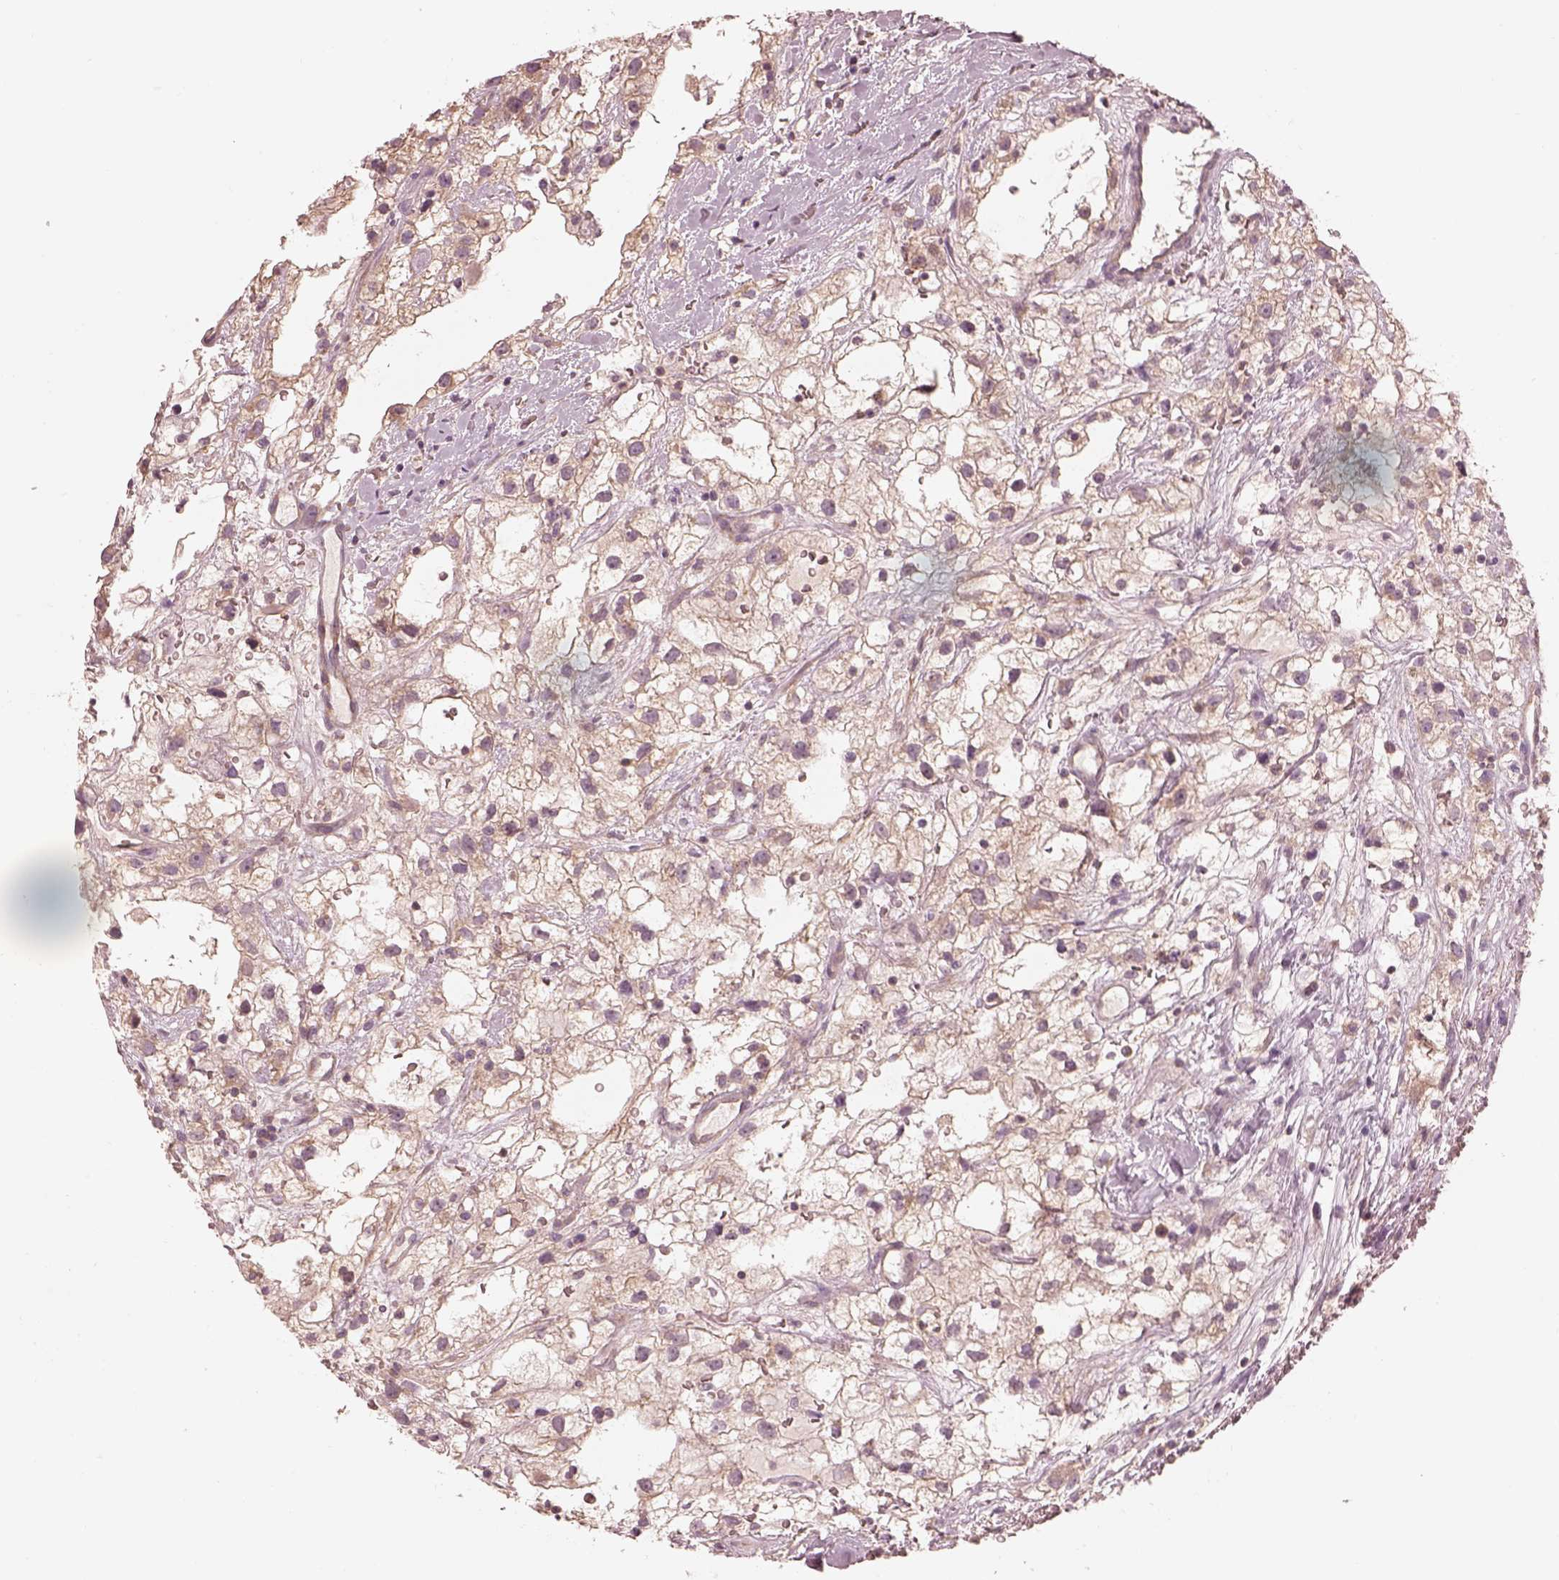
{"staining": {"intensity": "weak", "quantity": ">75%", "location": "cytoplasmic/membranous"}, "tissue": "renal cancer", "cell_type": "Tumor cells", "image_type": "cancer", "snomed": [{"axis": "morphology", "description": "Adenocarcinoma, NOS"}, {"axis": "topography", "description": "Kidney"}], "caption": "This is an image of immunohistochemistry staining of renal cancer, which shows weak expression in the cytoplasmic/membranous of tumor cells.", "gene": "PRKACG", "patient": {"sex": "male", "age": 59}}